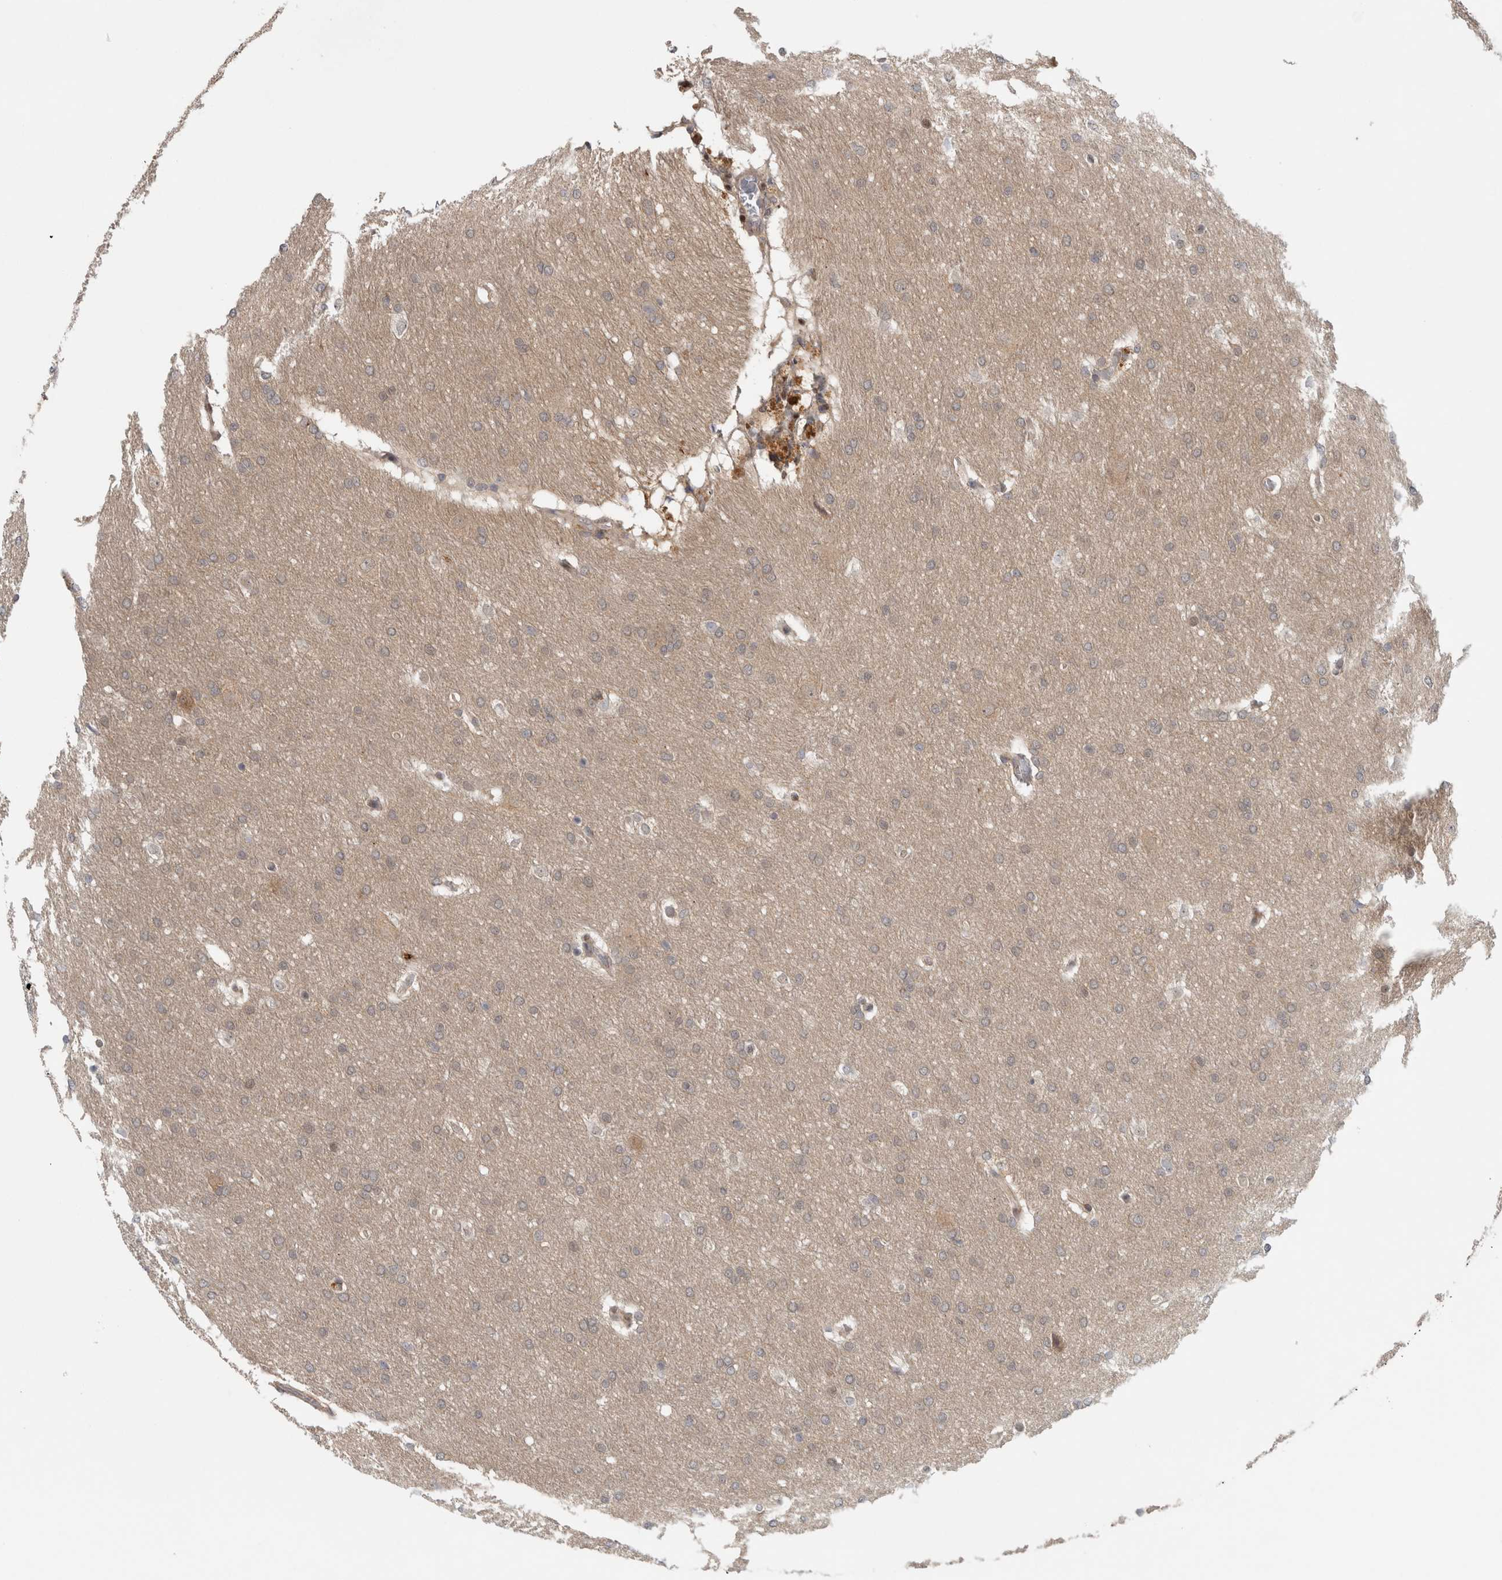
{"staining": {"intensity": "negative", "quantity": "none", "location": "none"}, "tissue": "glioma", "cell_type": "Tumor cells", "image_type": "cancer", "snomed": [{"axis": "morphology", "description": "Glioma, malignant, Low grade"}, {"axis": "topography", "description": "Brain"}], "caption": "This histopathology image is of malignant glioma (low-grade) stained with IHC to label a protein in brown with the nuclei are counter-stained blue. There is no staining in tumor cells.", "gene": "KDM8", "patient": {"sex": "female", "age": 37}}